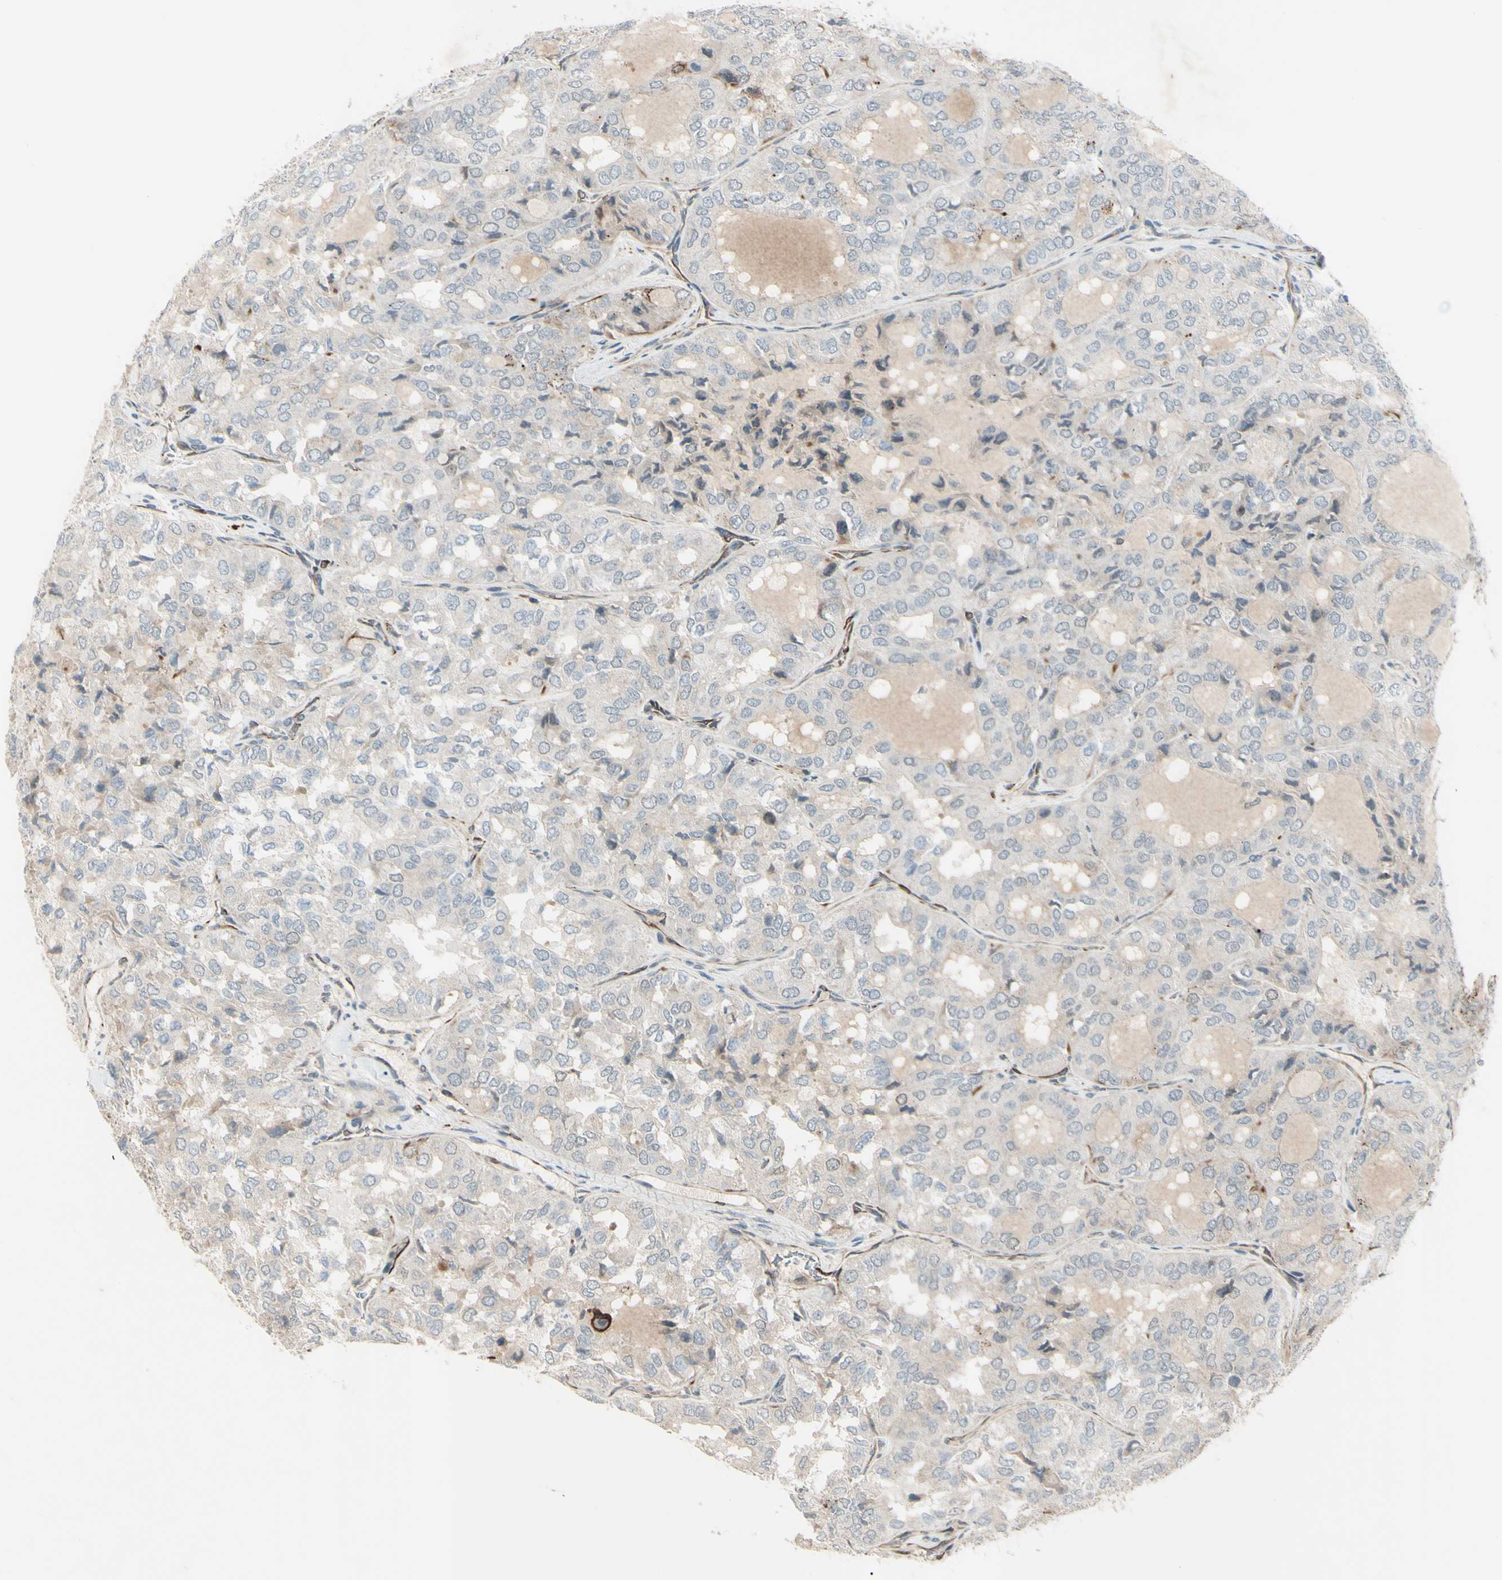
{"staining": {"intensity": "negative", "quantity": "none", "location": "none"}, "tissue": "thyroid cancer", "cell_type": "Tumor cells", "image_type": "cancer", "snomed": [{"axis": "morphology", "description": "Follicular adenoma carcinoma, NOS"}, {"axis": "topography", "description": "Thyroid gland"}], "caption": "Immunohistochemistry photomicrograph of neoplastic tissue: human follicular adenoma carcinoma (thyroid) stained with DAB exhibits no significant protein positivity in tumor cells. (IHC, brightfield microscopy, high magnification).", "gene": "FGFR2", "patient": {"sex": "male", "age": 75}}